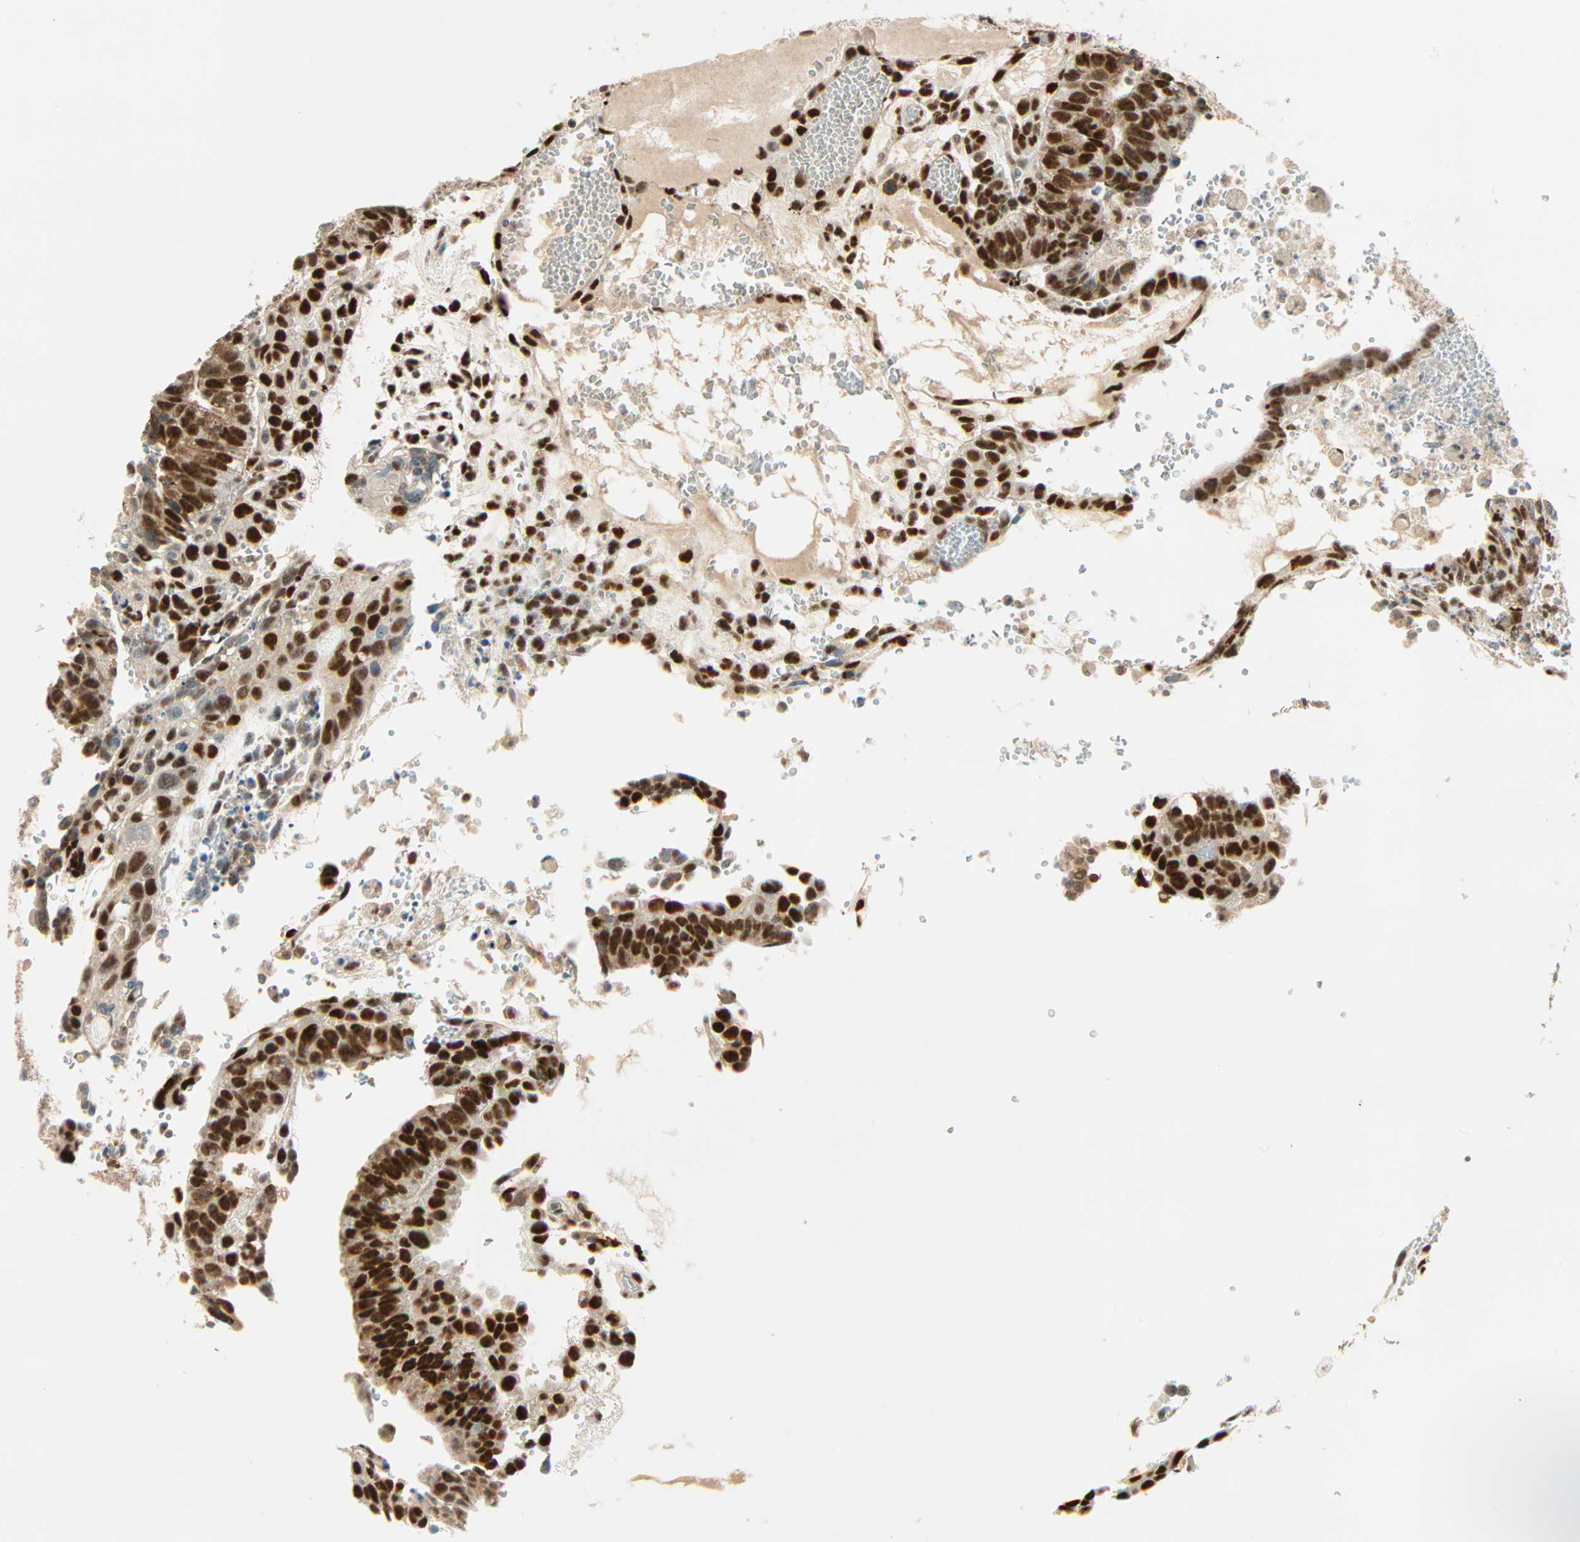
{"staining": {"intensity": "strong", "quantity": ">75%", "location": "nuclear"}, "tissue": "testis cancer", "cell_type": "Tumor cells", "image_type": "cancer", "snomed": [{"axis": "morphology", "description": "Seminoma, NOS"}, {"axis": "morphology", "description": "Carcinoma, Embryonal, NOS"}, {"axis": "topography", "description": "Testis"}], "caption": "Testis embryonal carcinoma was stained to show a protein in brown. There is high levels of strong nuclear staining in about >75% of tumor cells. (Stains: DAB (3,3'-diaminobenzidine) in brown, nuclei in blue, Microscopy: brightfield microscopy at high magnification).", "gene": "PNPLA6", "patient": {"sex": "male", "age": 52}}